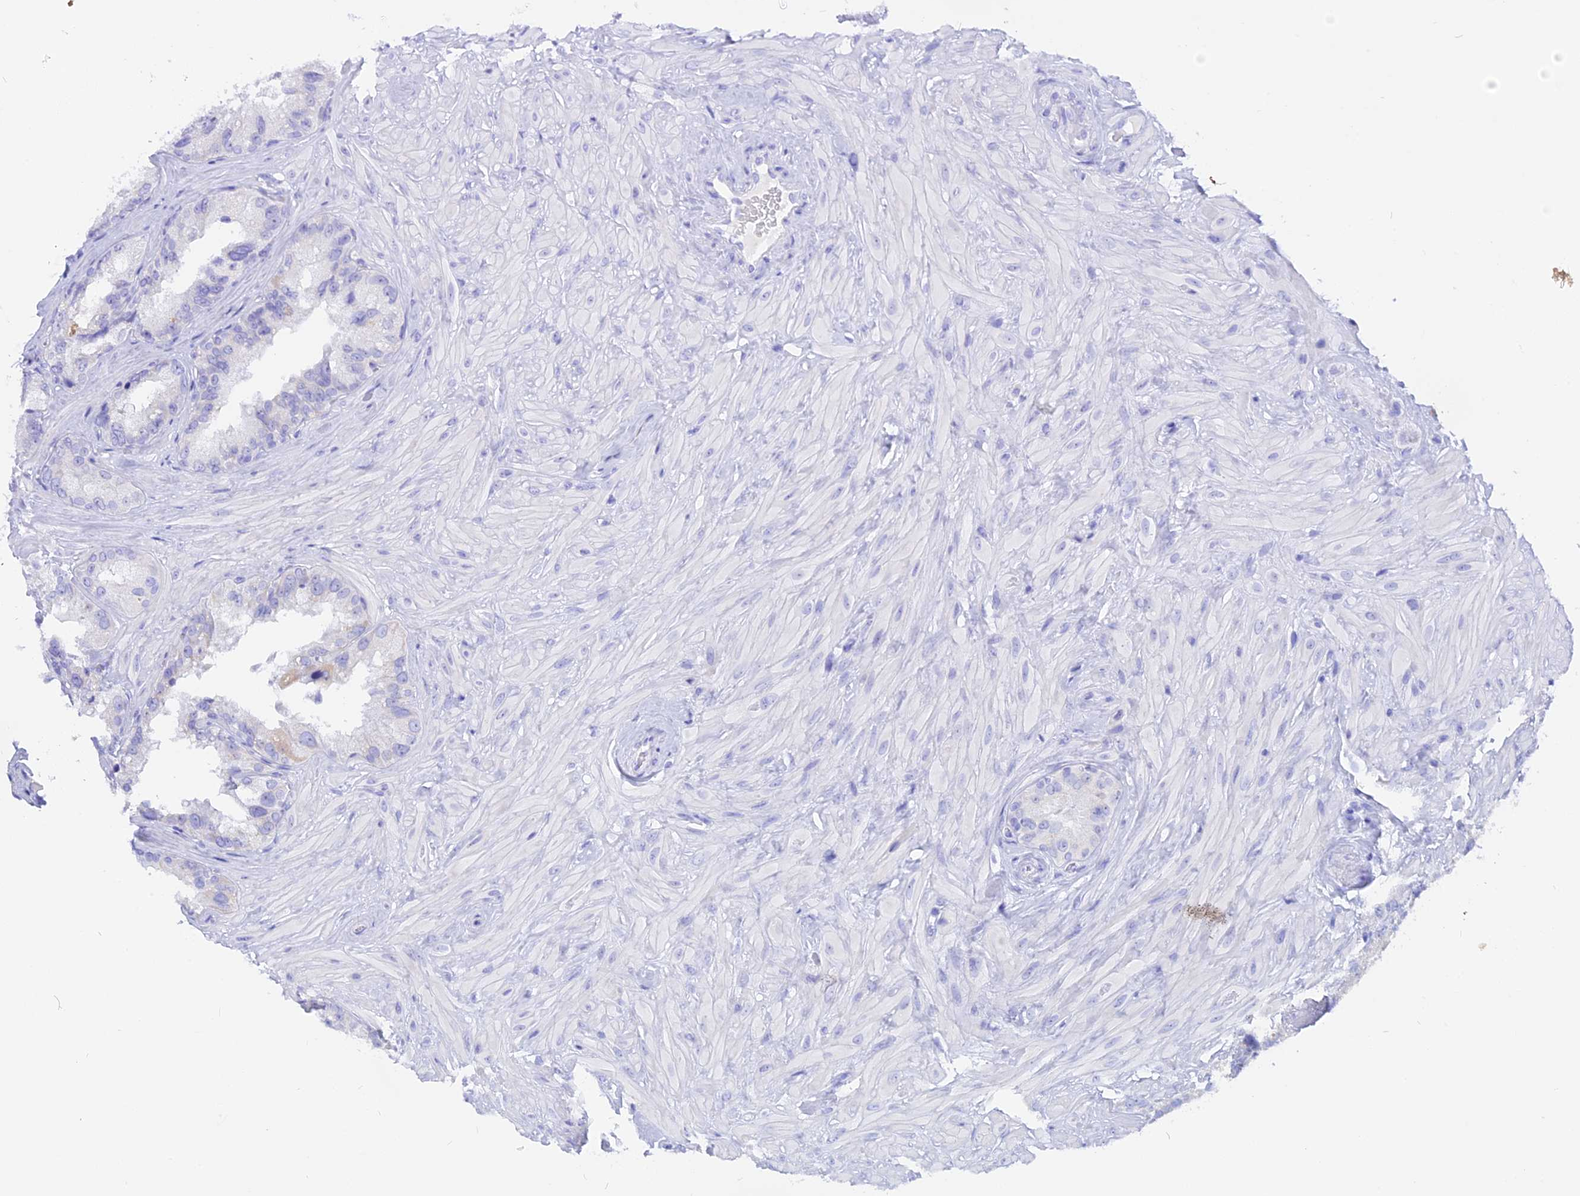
{"staining": {"intensity": "negative", "quantity": "none", "location": "none"}, "tissue": "seminal vesicle", "cell_type": "Glandular cells", "image_type": "normal", "snomed": [{"axis": "morphology", "description": "Normal tissue, NOS"}, {"axis": "topography", "description": "Seminal veicle"}, {"axis": "topography", "description": "Peripheral nerve tissue"}], "caption": "Immunohistochemistry (IHC) of benign seminal vesicle exhibits no expression in glandular cells. (Stains: DAB (3,3'-diaminobenzidine) immunohistochemistry (IHC) with hematoxylin counter stain, Microscopy: brightfield microscopy at high magnification).", "gene": "ISCA1", "patient": {"sex": "male", "age": 67}}